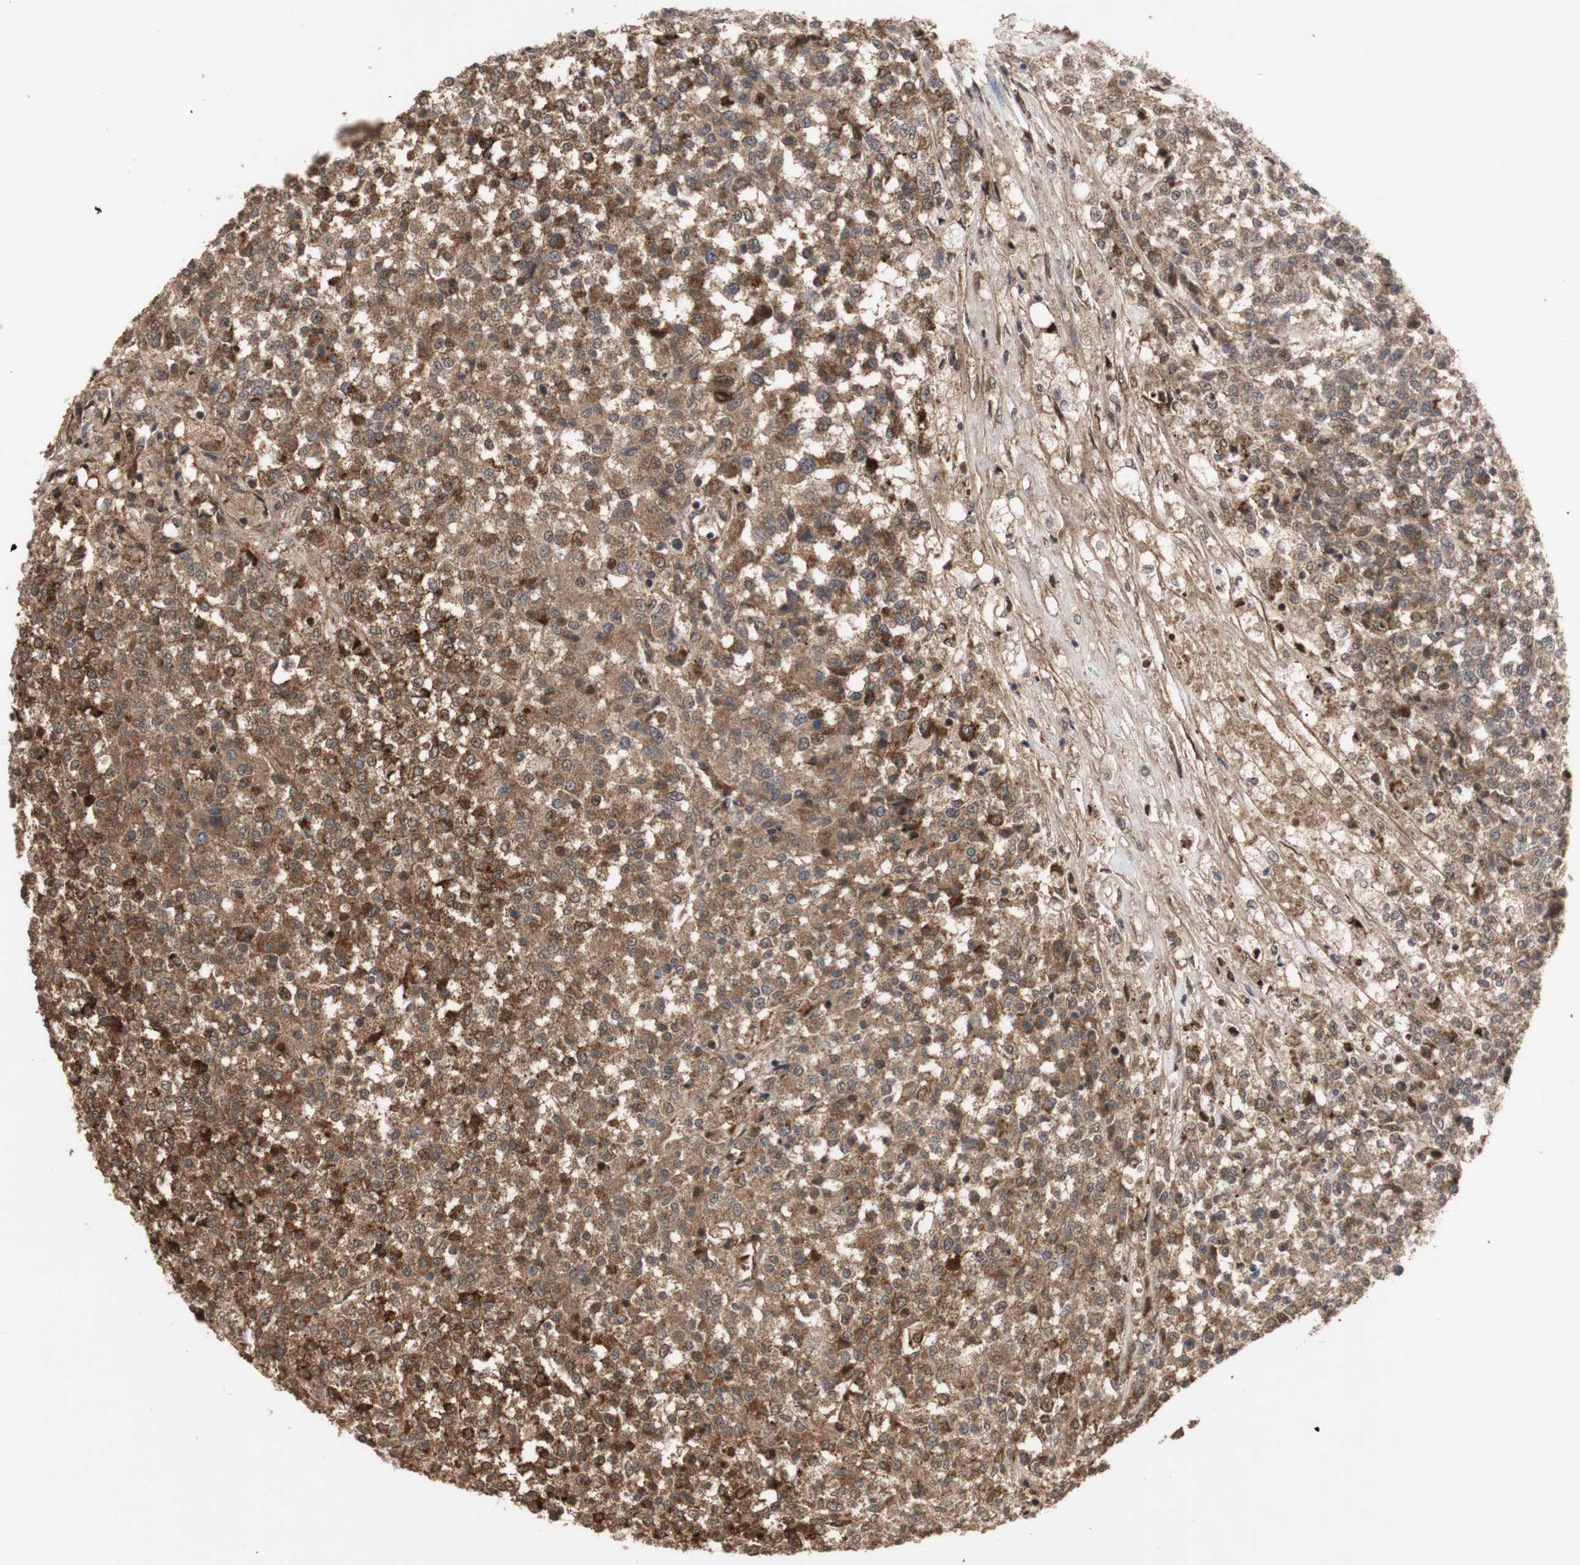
{"staining": {"intensity": "moderate", "quantity": ">75%", "location": "cytoplasmic/membranous,nuclear"}, "tissue": "testis cancer", "cell_type": "Tumor cells", "image_type": "cancer", "snomed": [{"axis": "morphology", "description": "Seminoma, NOS"}, {"axis": "topography", "description": "Testis"}], "caption": "Testis seminoma tissue exhibits moderate cytoplasmic/membranous and nuclear positivity in approximately >75% of tumor cells, visualized by immunohistochemistry. Using DAB (brown) and hematoxylin (blue) stains, captured at high magnification using brightfield microscopy.", "gene": "KANSL1", "patient": {"sex": "male", "age": 59}}